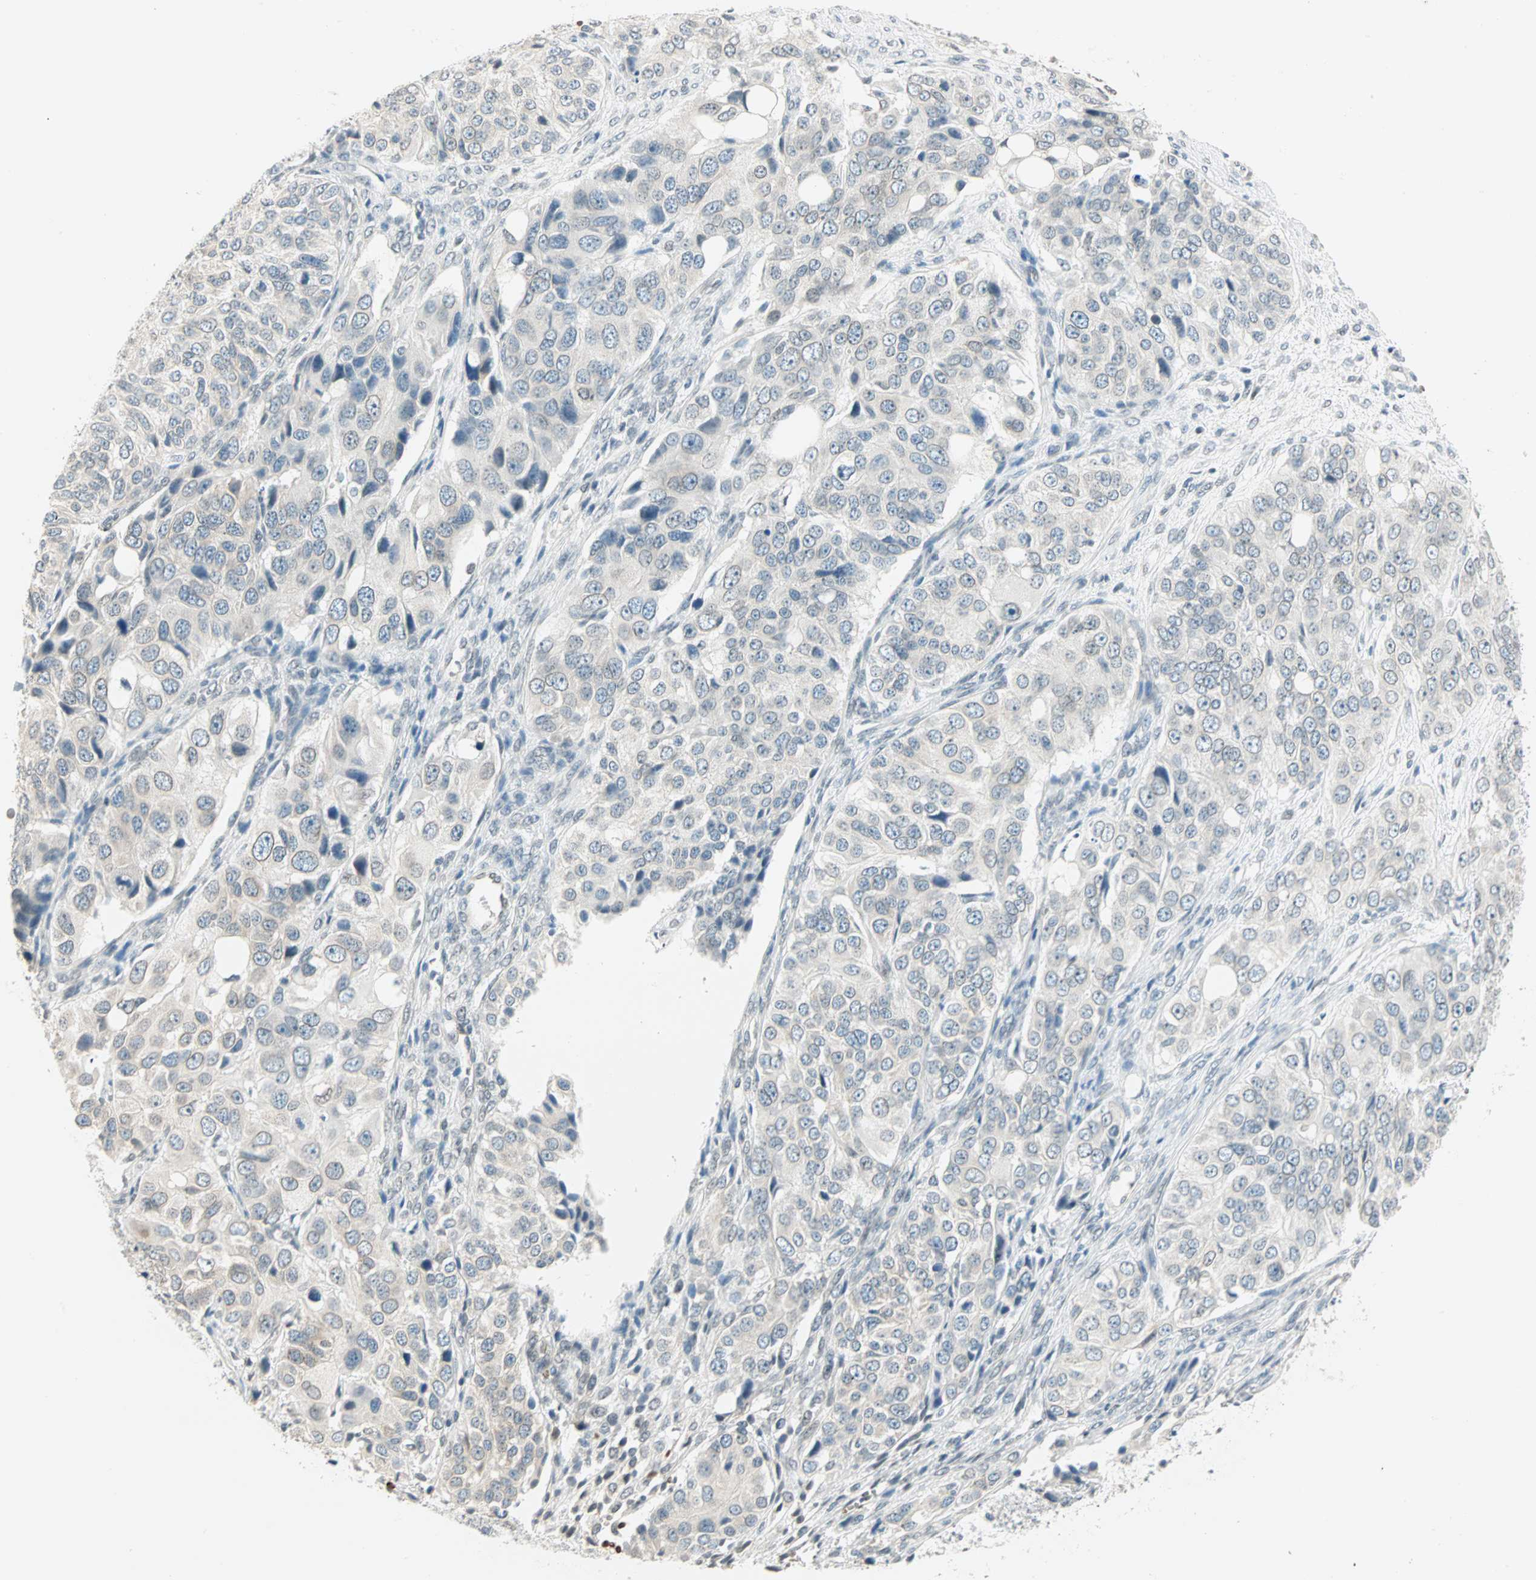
{"staining": {"intensity": "negative", "quantity": "none", "location": "none"}, "tissue": "ovarian cancer", "cell_type": "Tumor cells", "image_type": "cancer", "snomed": [{"axis": "morphology", "description": "Carcinoma, endometroid"}, {"axis": "topography", "description": "Ovary"}], "caption": "Tumor cells show no significant protein positivity in ovarian cancer.", "gene": "BCAN", "patient": {"sex": "female", "age": 51}}